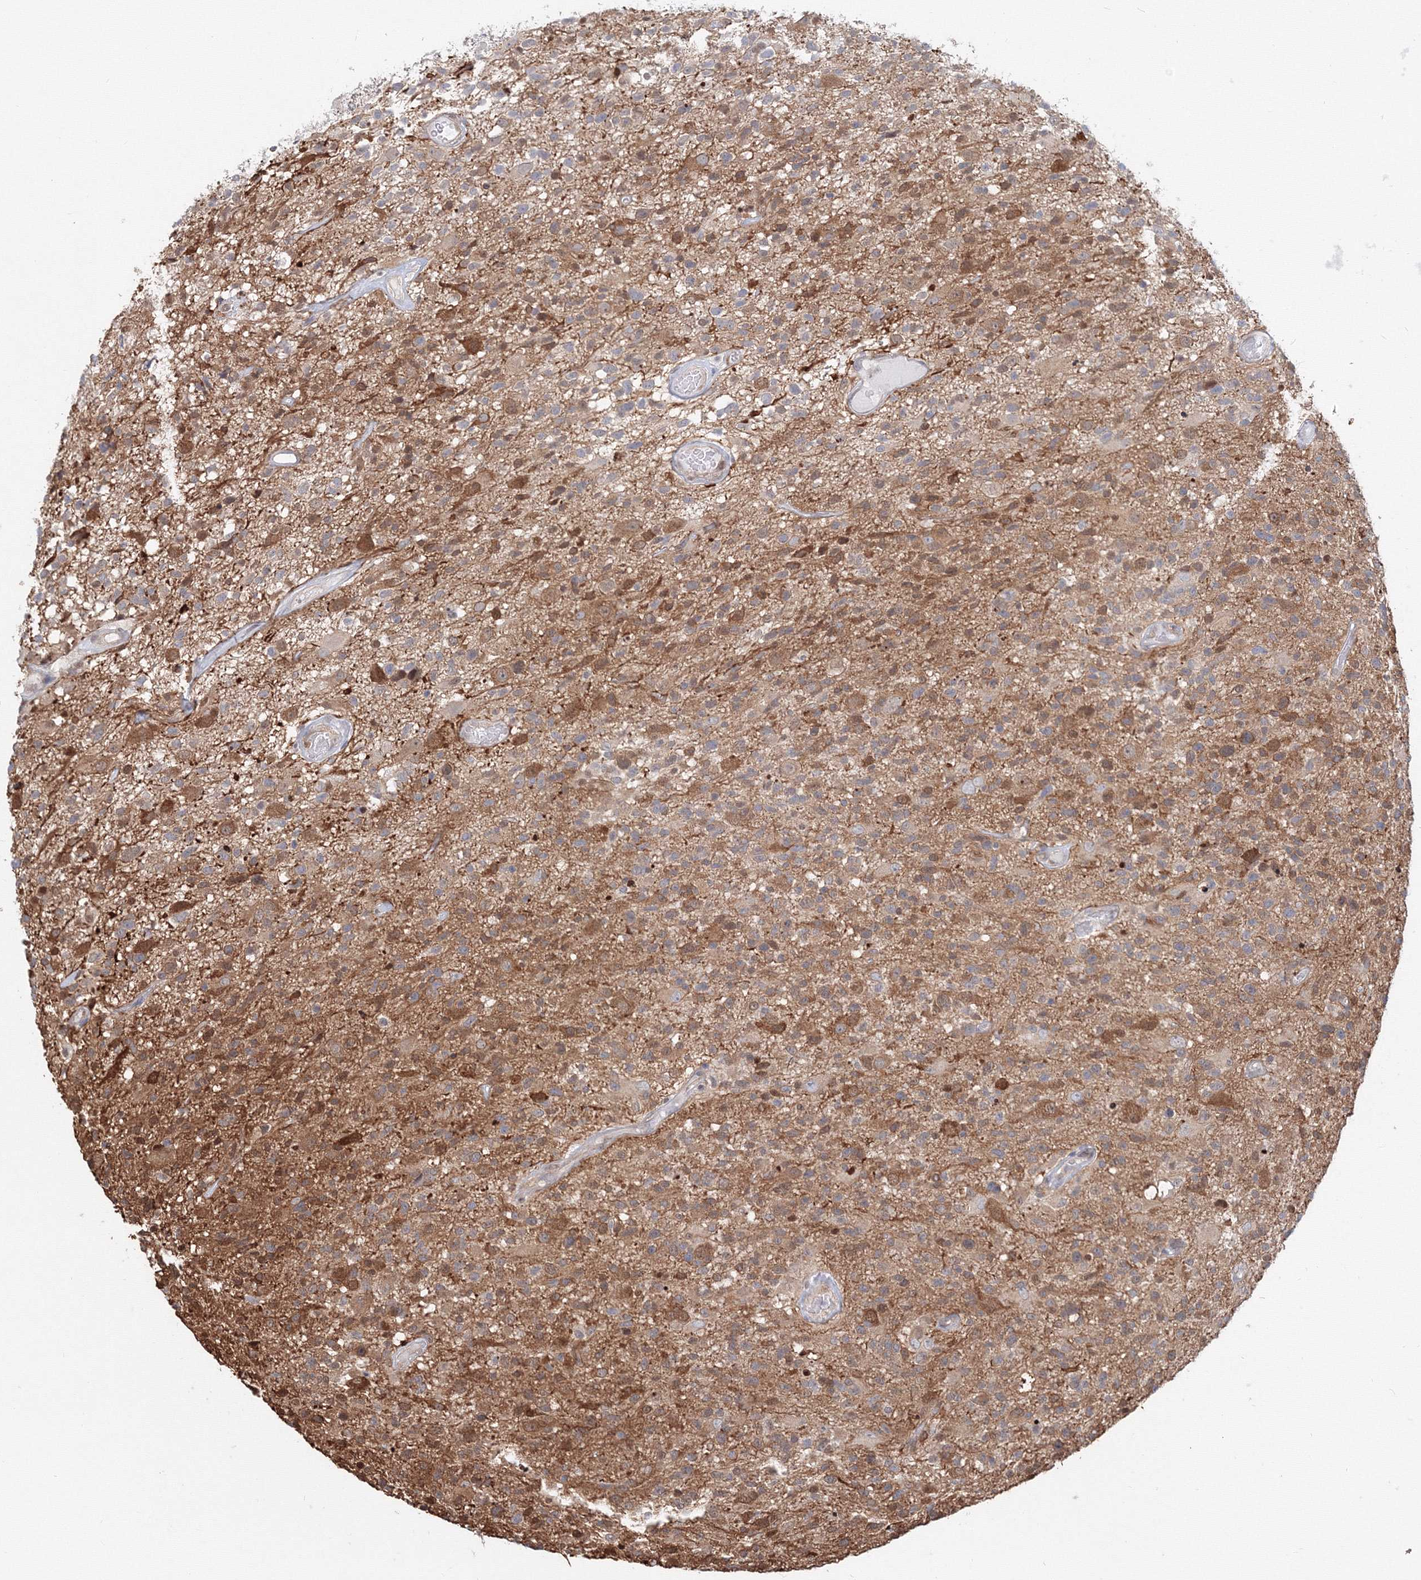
{"staining": {"intensity": "moderate", "quantity": "<25%", "location": "cytoplasmic/membranous"}, "tissue": "glioma", "cell_type": "Tumor cells", "image_type": "cancer", "snomed": [{"axis": "morphology", "description": "Glioma, malignant, High grade"}, {"axis": "morphology", "description": "Glioblastoma, NOS"}, {"axis": "topography", "description": "Brain"}], "caption": "Human glioma stained with a protein marker reveals moderate staining in tumor cells.", "gene": "ARHGAP21", "patient": {"sex": "male", "age": 60}}